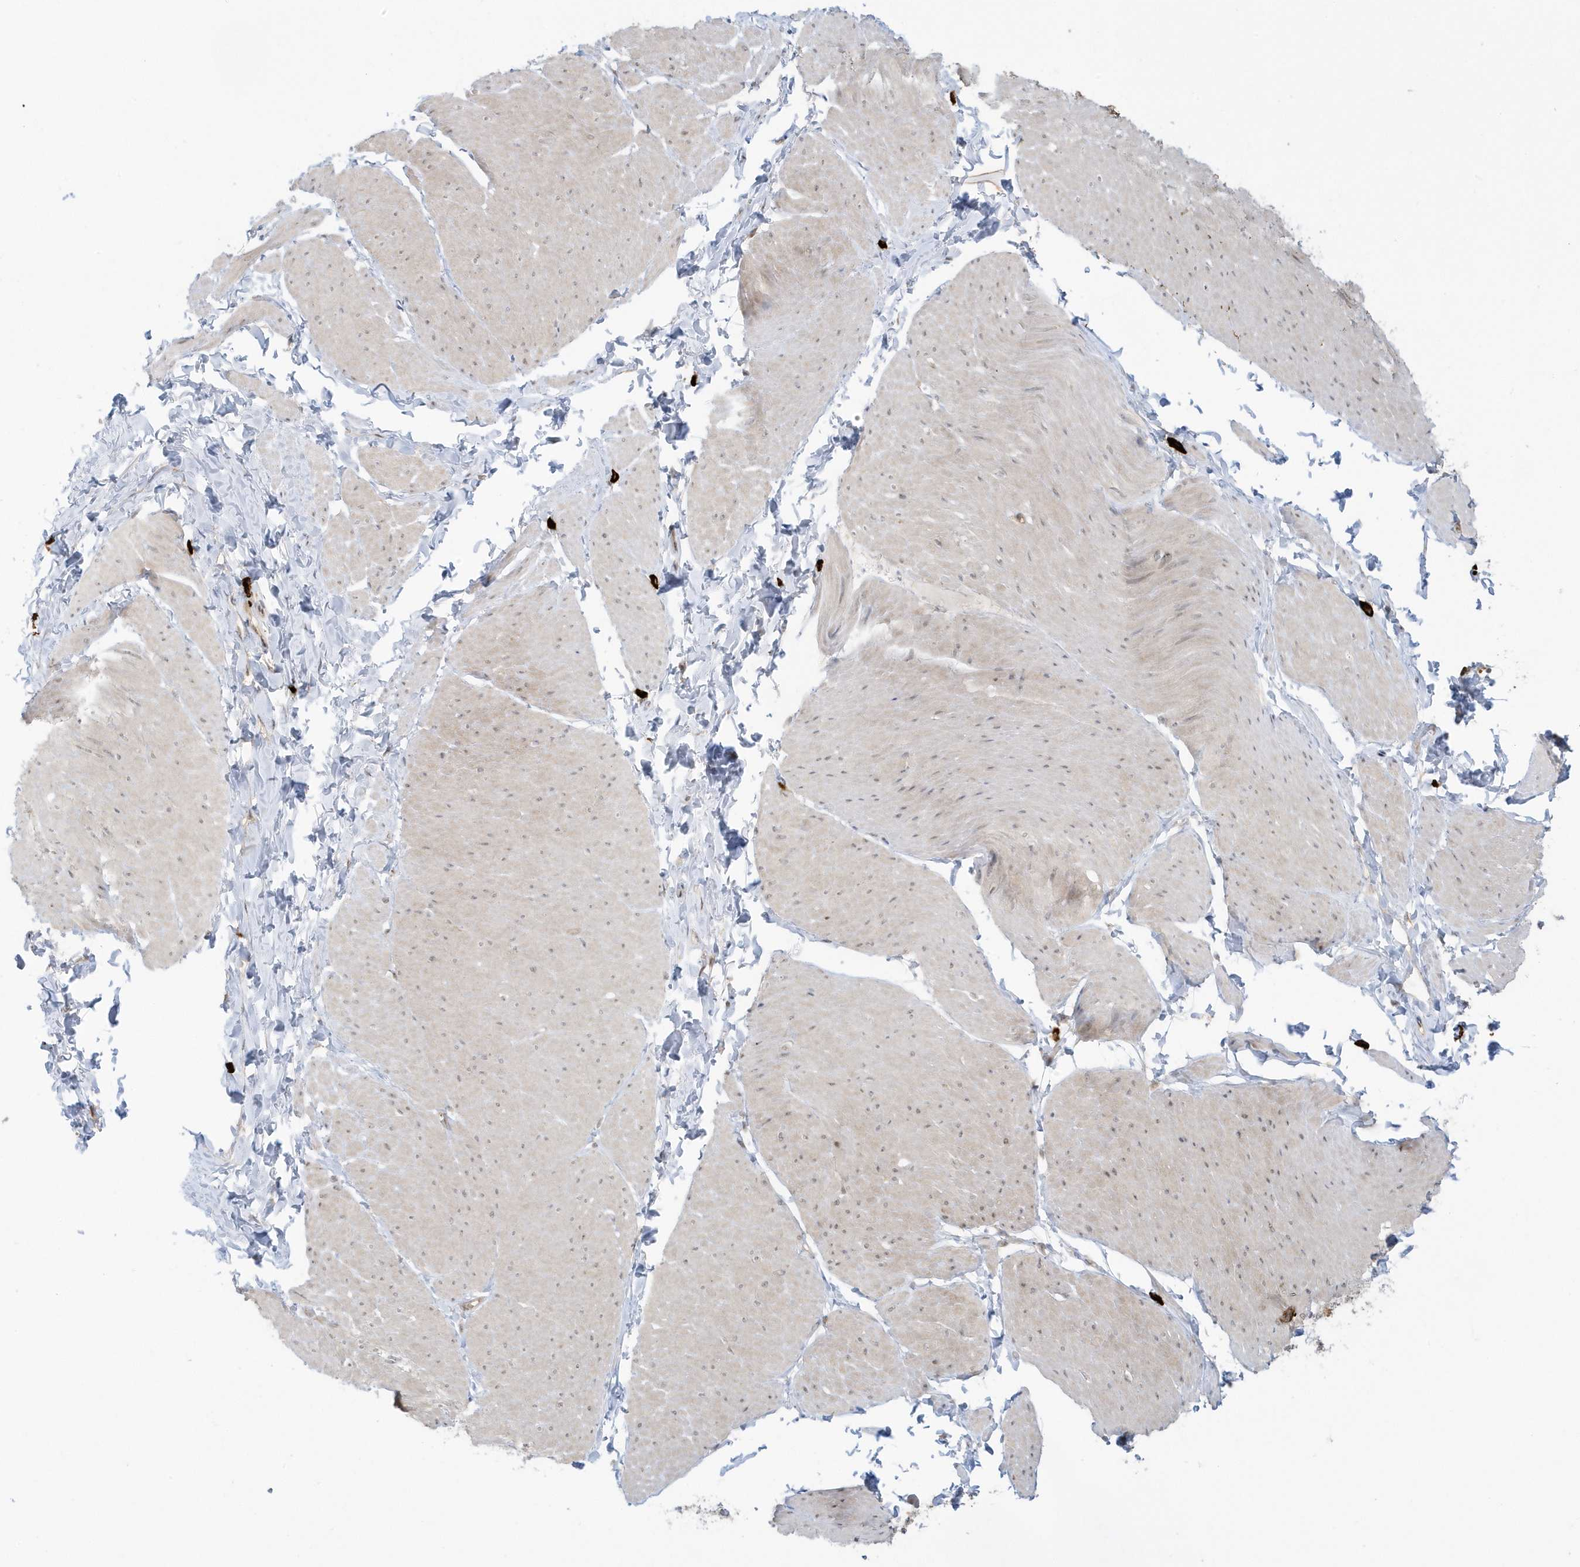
{"staining": {"intensity": "weak", "quantity": ">75%", "location": "nuclear"}, "tissue": "smooth muscle", "cell_type": "Smooth muscle cells", "image_type": "normal", "snomed": [{"axis": "morphology", "description": "Urothelial carcinoma, High grade"}, {"axis": "topography", "description": "Urinary bladder"}], "caption": "Immunohistochemical staining of benign human smooth muscle exhibits weak nuclear protein staining in approximately >75% of smooth muscle cells. The staining was performed using DAB (3,3'-diaminobenzidine), with brown indicating positive protein expression. Nuclei are stained blue with hematoxylin.", "gene": "PPP1R7", "patient": {"sex": "male", "age": 46}}